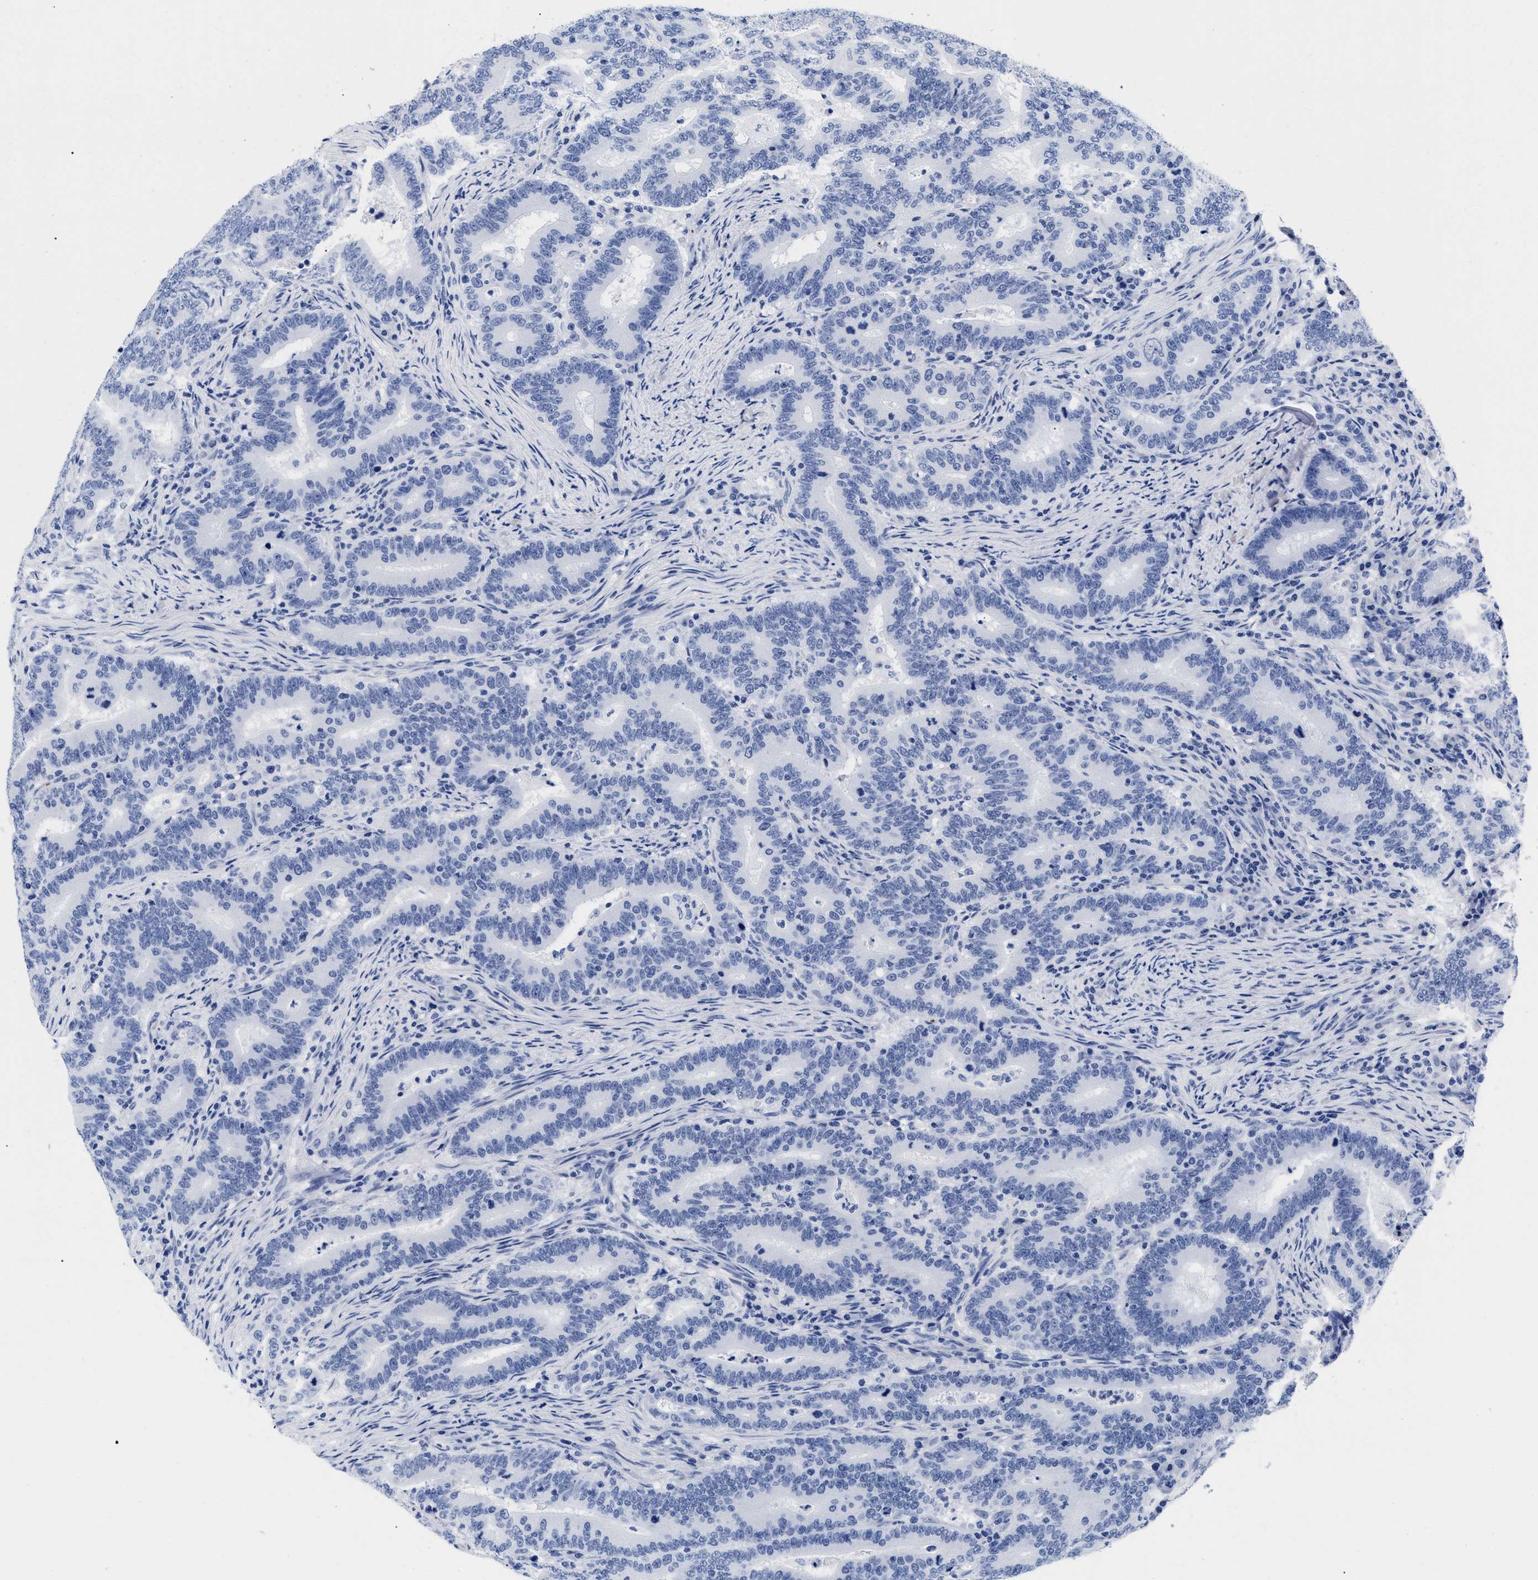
{"staining": {"intensity": "negative", "quantity": "none", "location": "none"}, "tissue": "colorectal cancer", "cell_type": "Tumor cells", "image_type": "cancer", "snomed": [{"axis": "morphology", "description": "Adenocarcinoma, NOS"}, {"axis": "topography", "description": "Colon"}], "caption": "Human adenocarcinoma (colorectal) stained for a protein using IHC displays no staining in tumor cells.", "gene": "TREML1", "patient": {"sex": "female", "age": 66}}